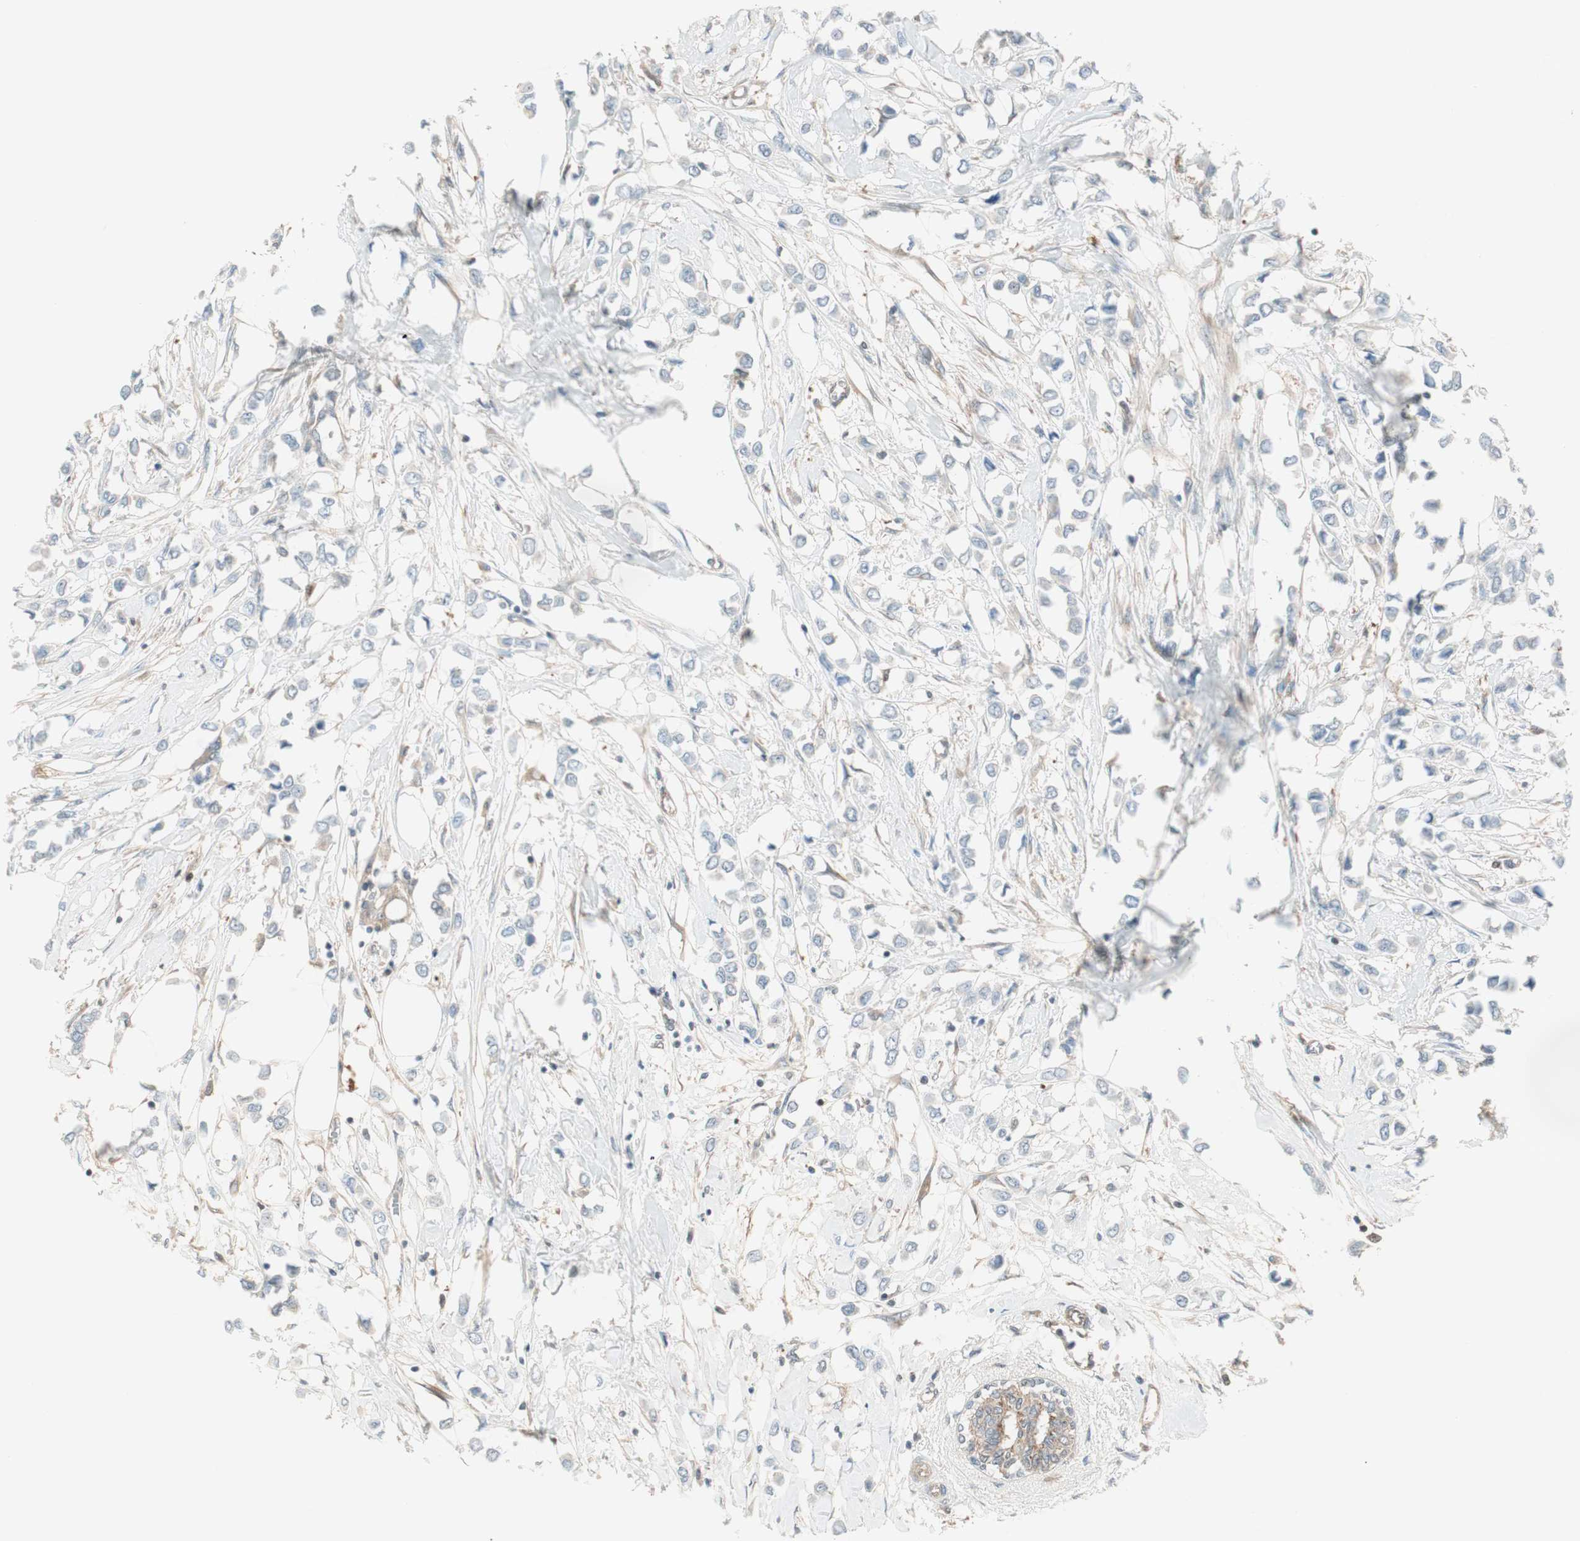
{"staining": {"intensity": "weak", "quantity": "<25%", "location": "cytoplasmic/membranous"}, "tissue": "breast cancer", "cell_type": "Tumor cells", "image_type": "cancer", "snomed": [{"axis": "morphology", "description": "Lobular carcinoma"}, {"axis": "topography", "description": "Breast"}], "caption": "Tumor cells show no significant protein positivity in breast cancer. (DAB immunohistochemistry (IHC) visualized using brightfield microscopy, high magnification).", "gene": "GALT", "patient": {"sex": "female", "age": 51}}